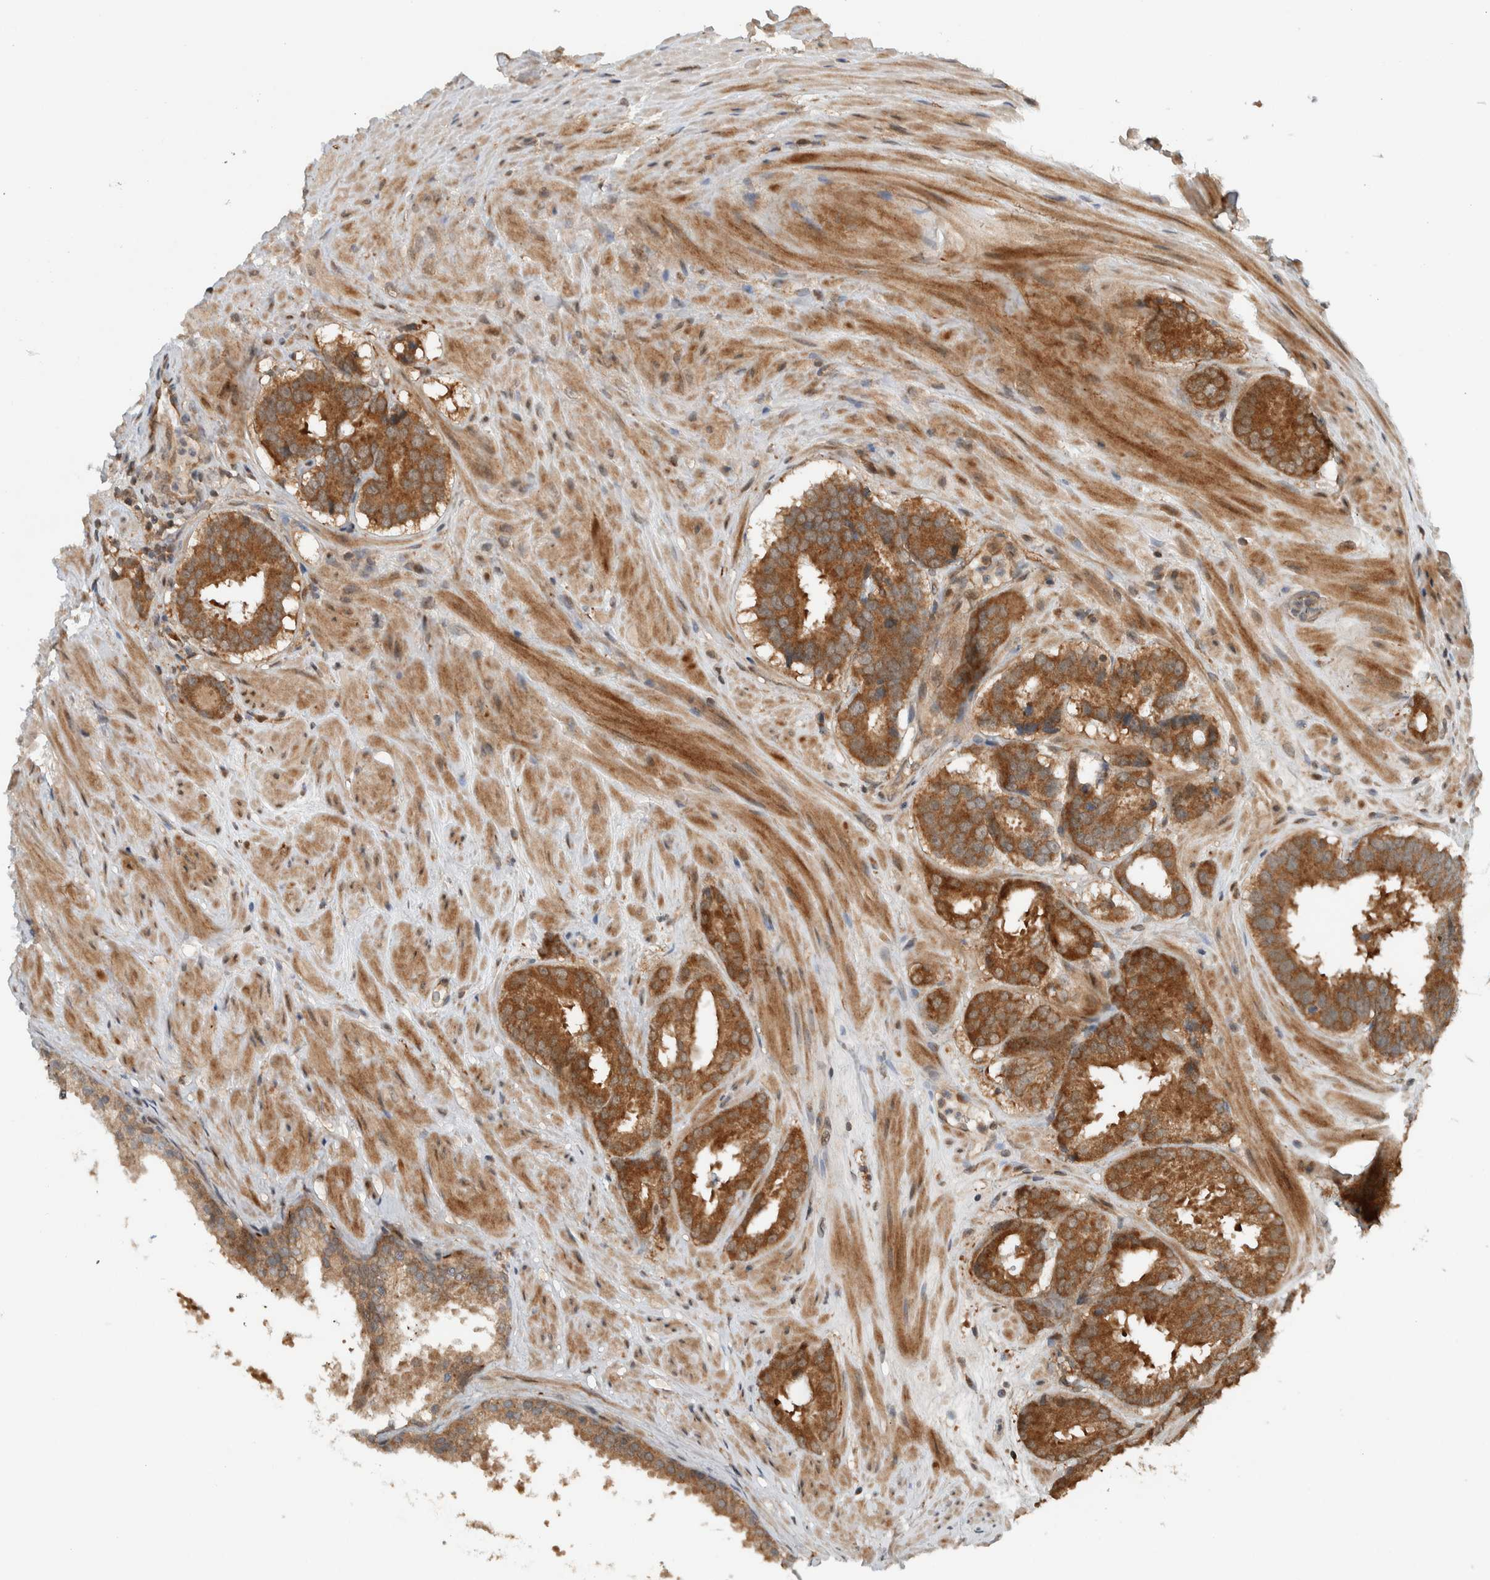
{"staining": {"intensity": "strong", "quantity": ">75%", "location": "cytoplasmic/membranous"}, "tissue": "prostate cancer", "cell_type": "Tumor cells", "image_type": "cancer", "snomed": [{"axis": "morphology", "description": "Adenocarcinoma, Low grade"}, {"axis": "topography", "description": "Prostate"}], "caption": "This histopathology image shows prostate cancer (adenocarcinoma (low-grade)) stained with immunohistochemistry (IHC) to label a protein in brown. The cytoplasmic/membranous of tumor cells show strong positivity for the protein. Nuclei are counter-stained blue.", "gene": "KLHL6", "patient": {"sex": "male", "age": 69}}